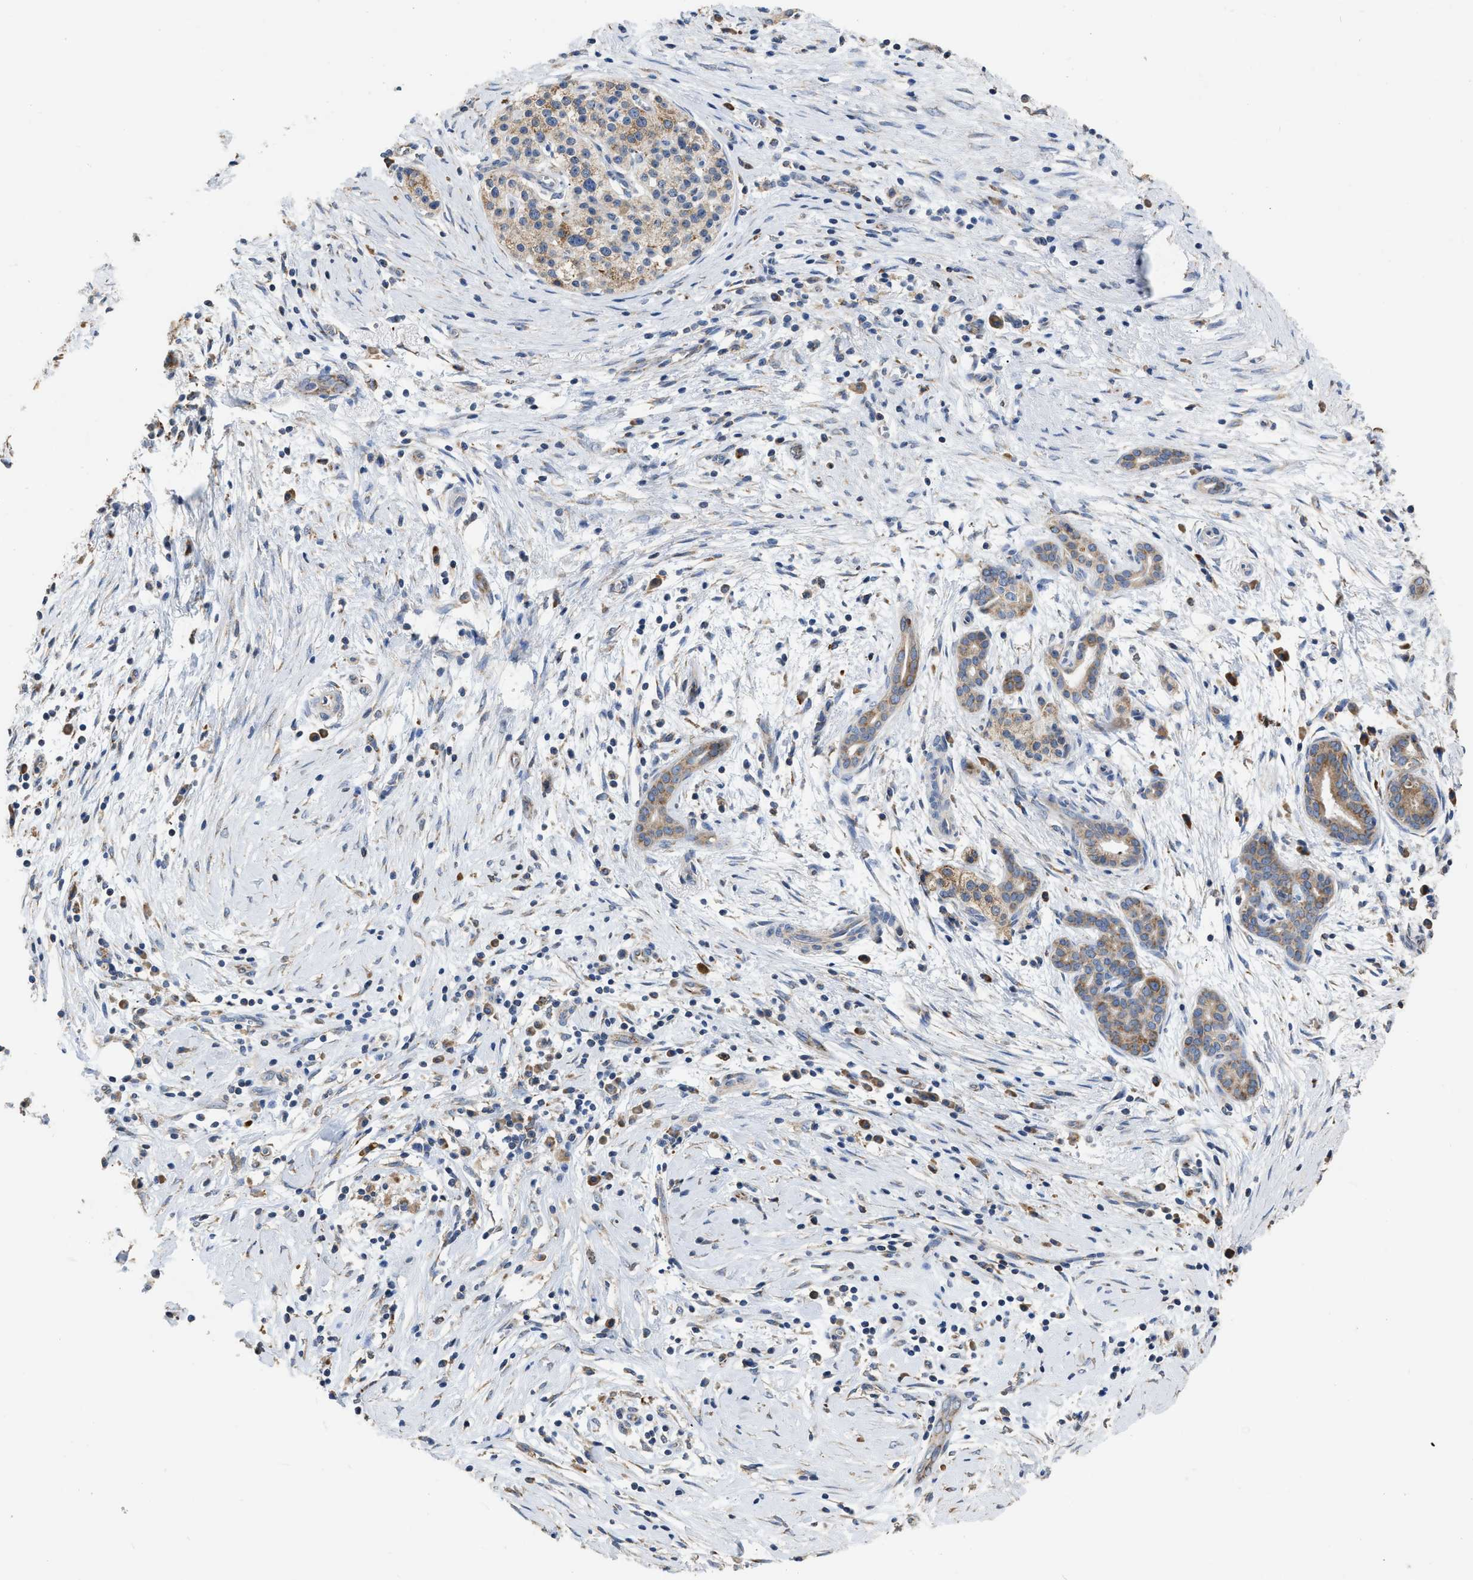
{"staining": {"intensity": "moderate", "quantity": ">75%", "location": "cytoplasmic/membranous"}, "tissue": "pancreatic cancer", "cell_type": "Tumor cells", "image_type": "cancer", "snomed": [{"axis": "morphology", "description": "Adenocarcinoma, NOS"}, {"axis": "topography", "description": "Pancreas"}], "caption": "Tumor cells demonstrate moderate cytoplasmic/membranous staining in approximately >75% of cells in pancreatic adenocarcinoma. (Brightfield microscopy of DAB IHC at high magnification).", "gene": "AK2", "patient": {"sex": "female", "age": 70}}